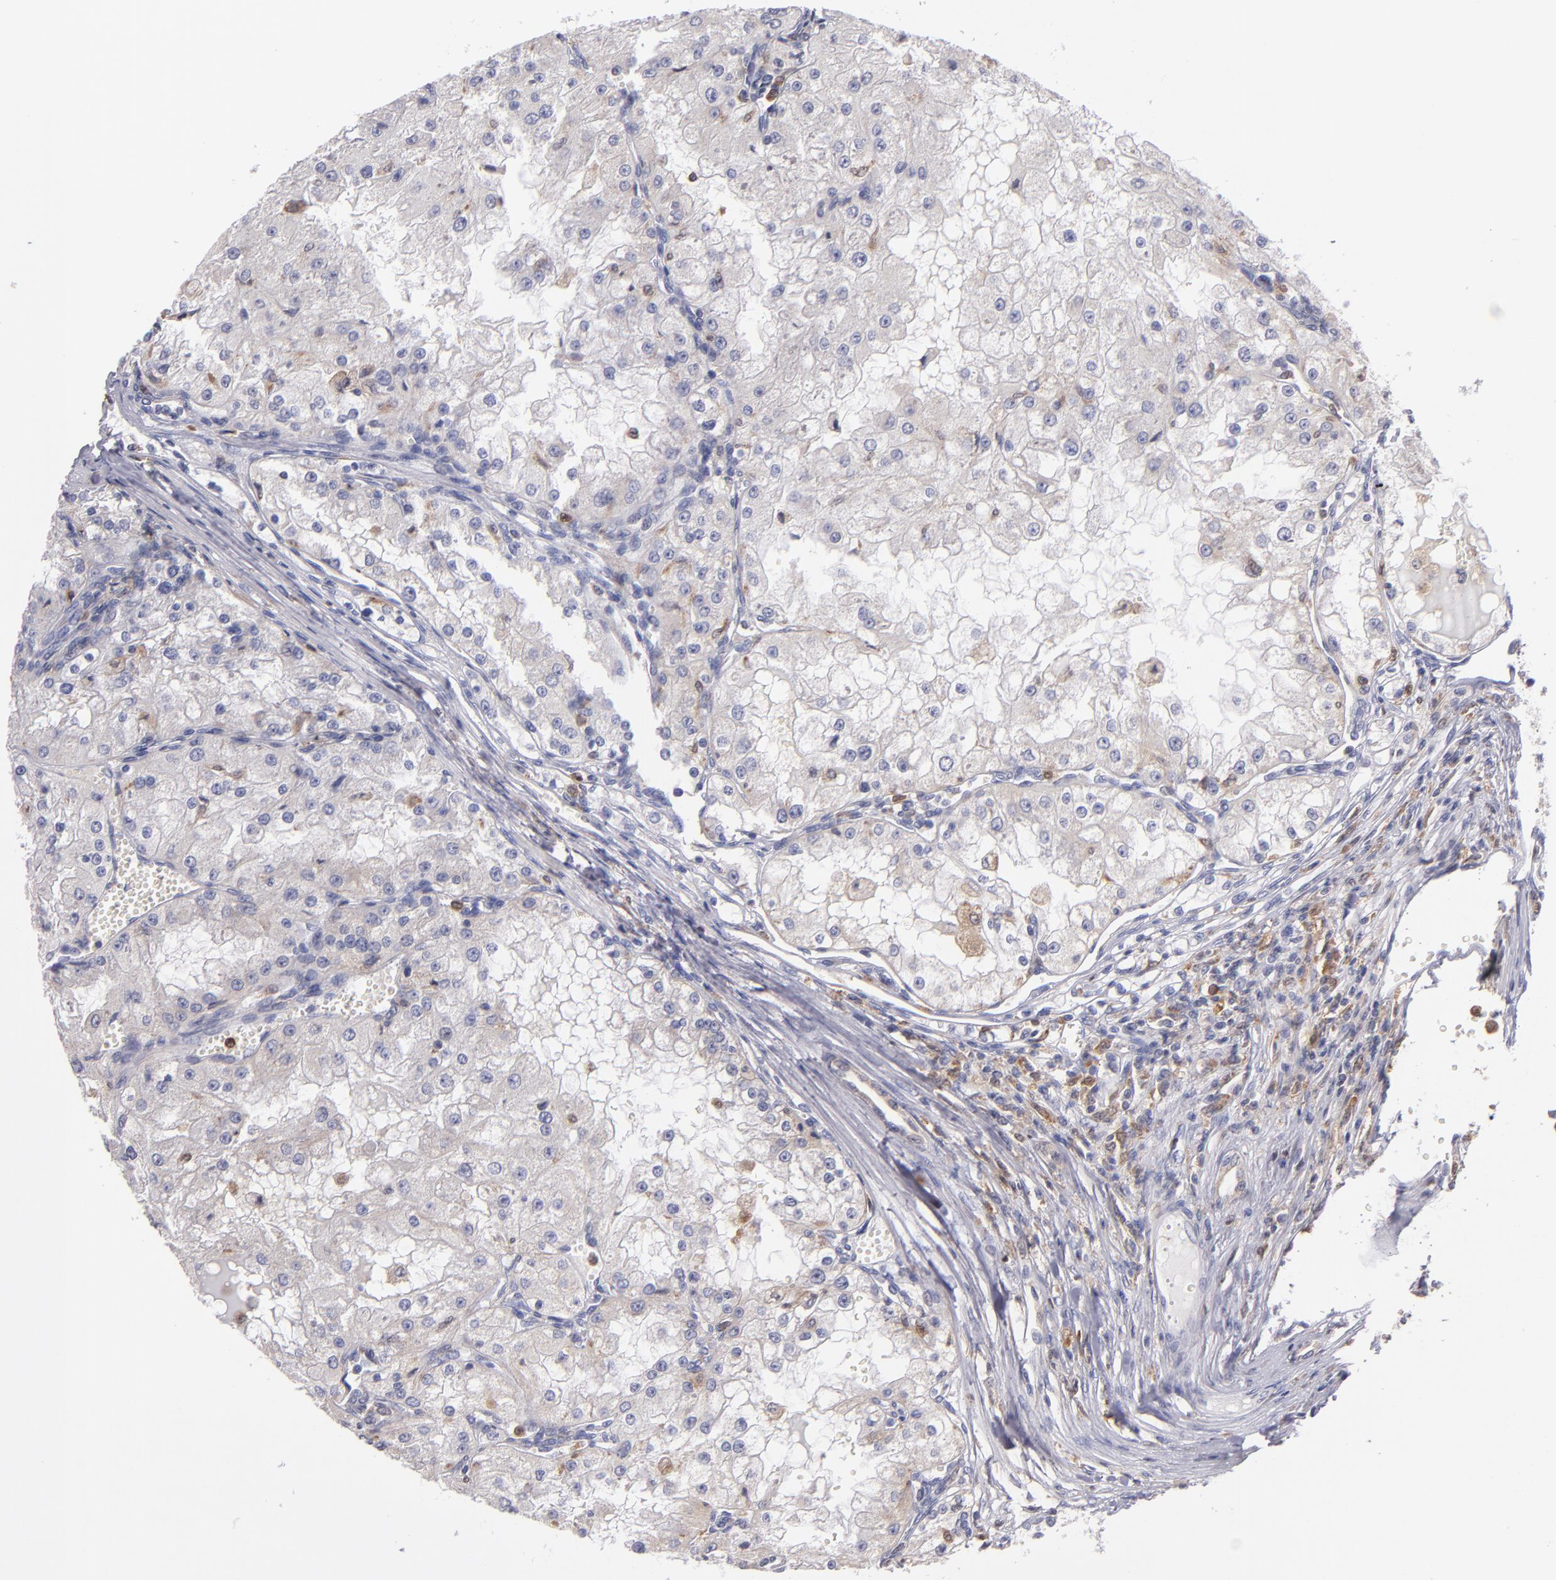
{"staining": {"intensity": "negative", "quantity": "none", "location": "none"}, "tissue": "renal cancer", "cell_type": "Tumor cells", "image_type": "cancer", "snomed": [{"axis": "morphology", "description": "Adenocarcinoma, NOS"}, {"axis": "topography", "description": "Kidney"}], "caption": "Tumor cells are negative for protein expression in human renal cancer (adenocarcinoma). Nuclei are stained in blue.", "gene": "PRKCD", "patient": {"sex": "female", "age": 74}}